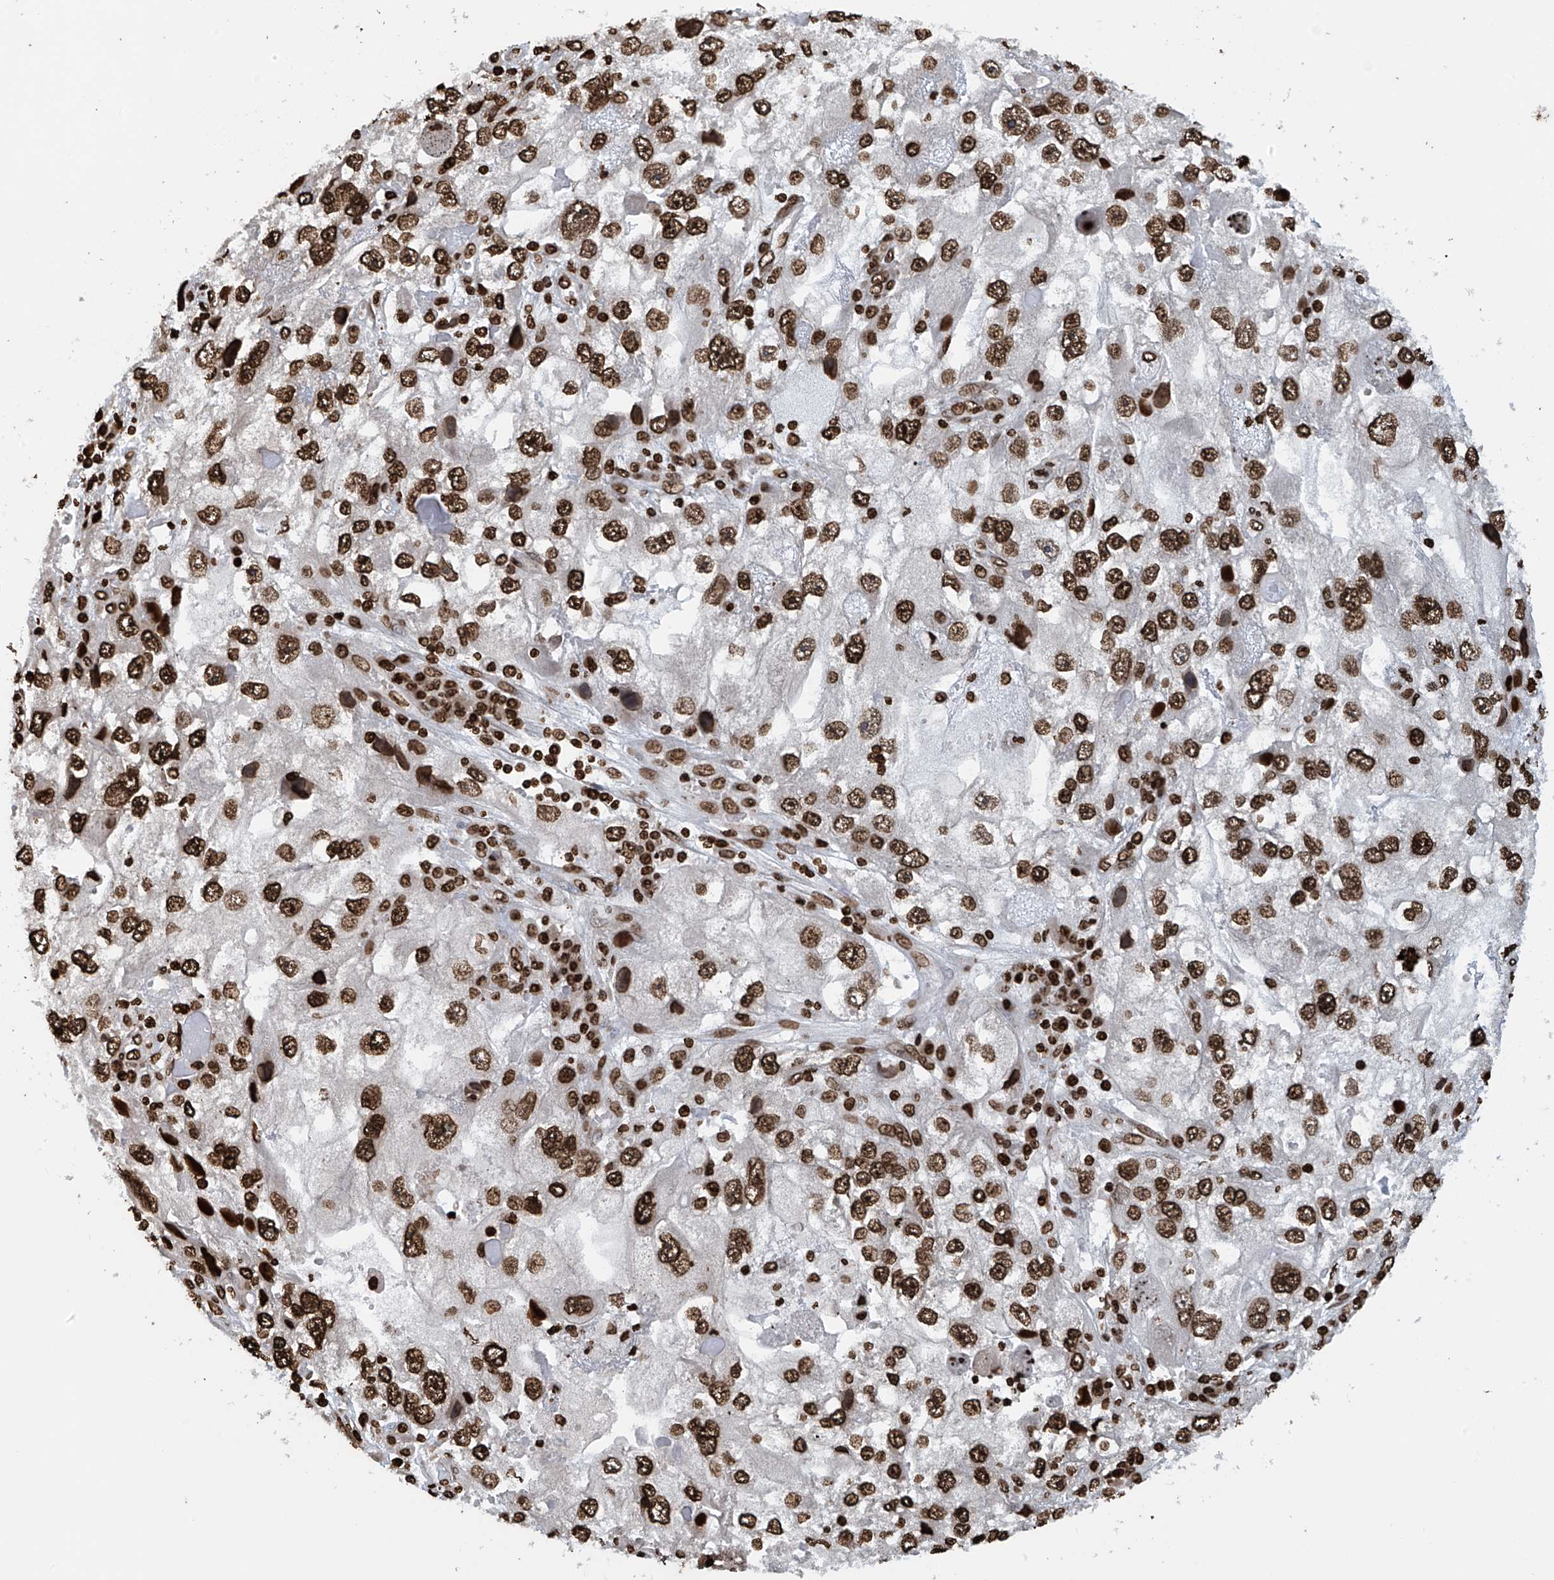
{"staining": {"intensity": "moderate", "quantity": ">75%", "location": "nuclear"}, "tissue": "endometrial cancer", "cell_type": "Tumor cells", "image_type": "cancer", "snomed": [{"axis": "morphology", "description": "Adenocarcinoma, NOS"}, {"axis": "topography", "description": "Endometrium"}], "caption": "Endometrial cancer stained with IHC reveals moderate nuclear staining in approximately >75% of tumor cells. (Brightfield microscopy of DAB IHC at high magnification).", "gene": "DPPA2", "patient": {"sex": "female", "age": 49}}